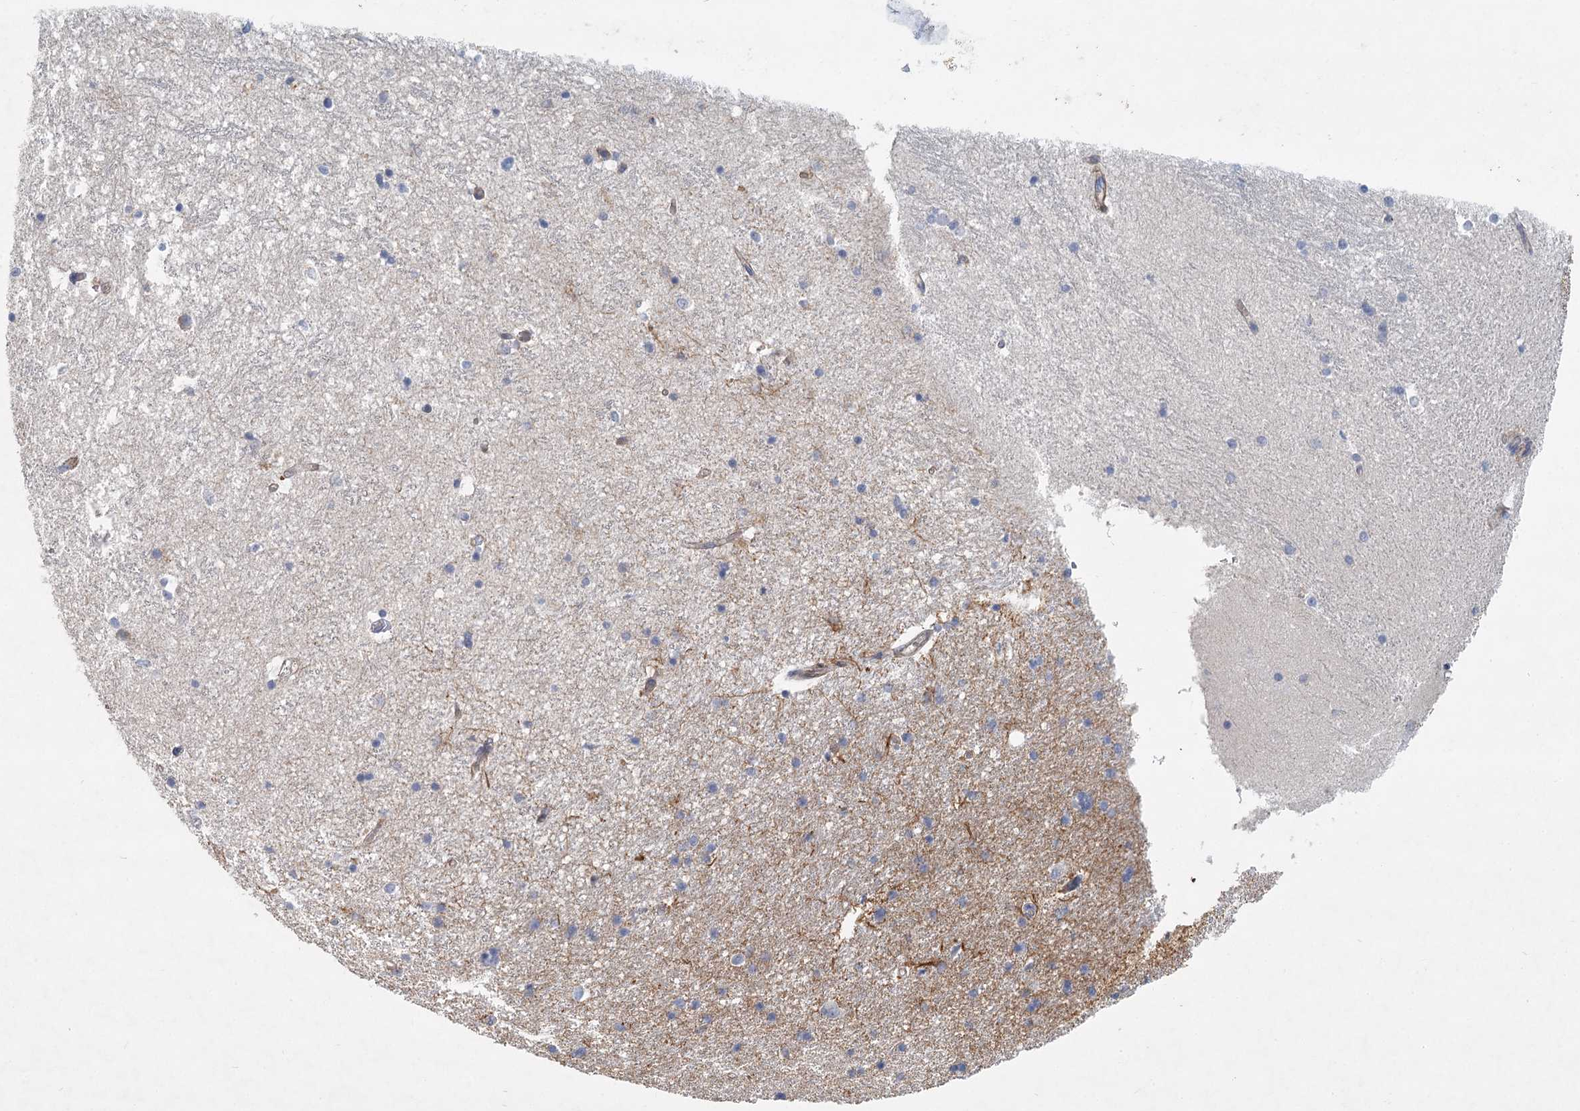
{"staining": {"intensity": "negative", "quantity": "none", "location": "none"}, "tissue": "hippocampus", "cell_type": "Glial cells", "image_type": "normal", "snomed": [{"axis": "morphology", "description": "Normal tissue, NOS"}, {"axis": "topography", "description": "Hippocampus"}], "caption": "Photomicrograph shows no protein positivity in glial cells of benign hippocampus. The staining is performed using DAB brown chromogen with nuclei counter-stained in using hematoxylin.", "gene": "DNMBP", "patient": {"sex": "male", "age": 45}}